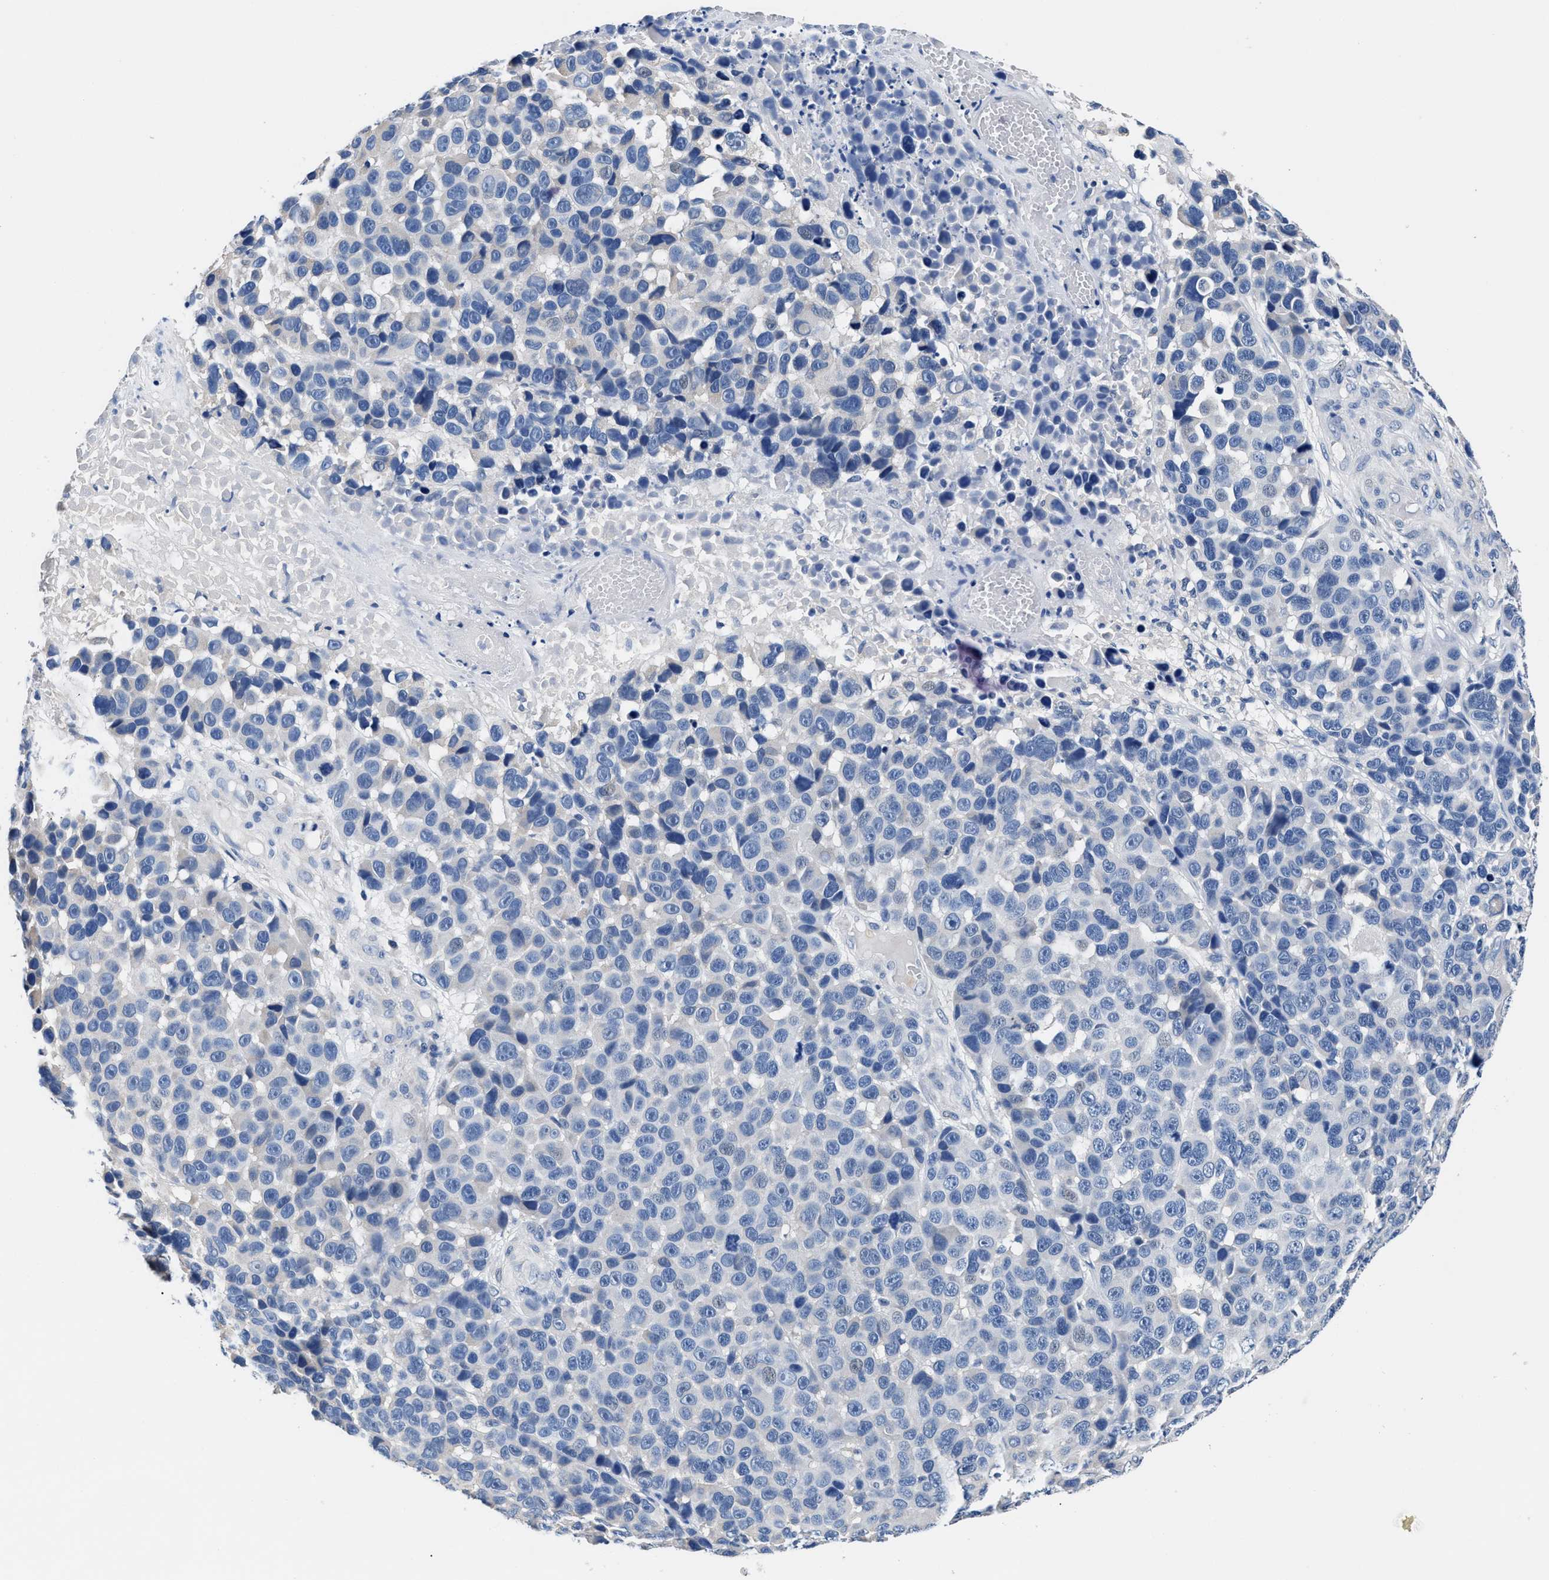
{"staining": {"intensity": "negative", "quantity": "none", "location": "none"}, "tissue": "melanoma", "cell_type": "Tumor cells", "image_type": "cancer", "snomed": [{"axis": "morphology", "description": "Malignant melanoma, NOS"}, {"axis": "topography", "description": "Skin"}], "caption": "DAB immunohistochemical staining of human melanoma exhibits no significant staining in tumor cells.", "gene": "GSTM1", "patient": {"sex": "male", "age": 53}}